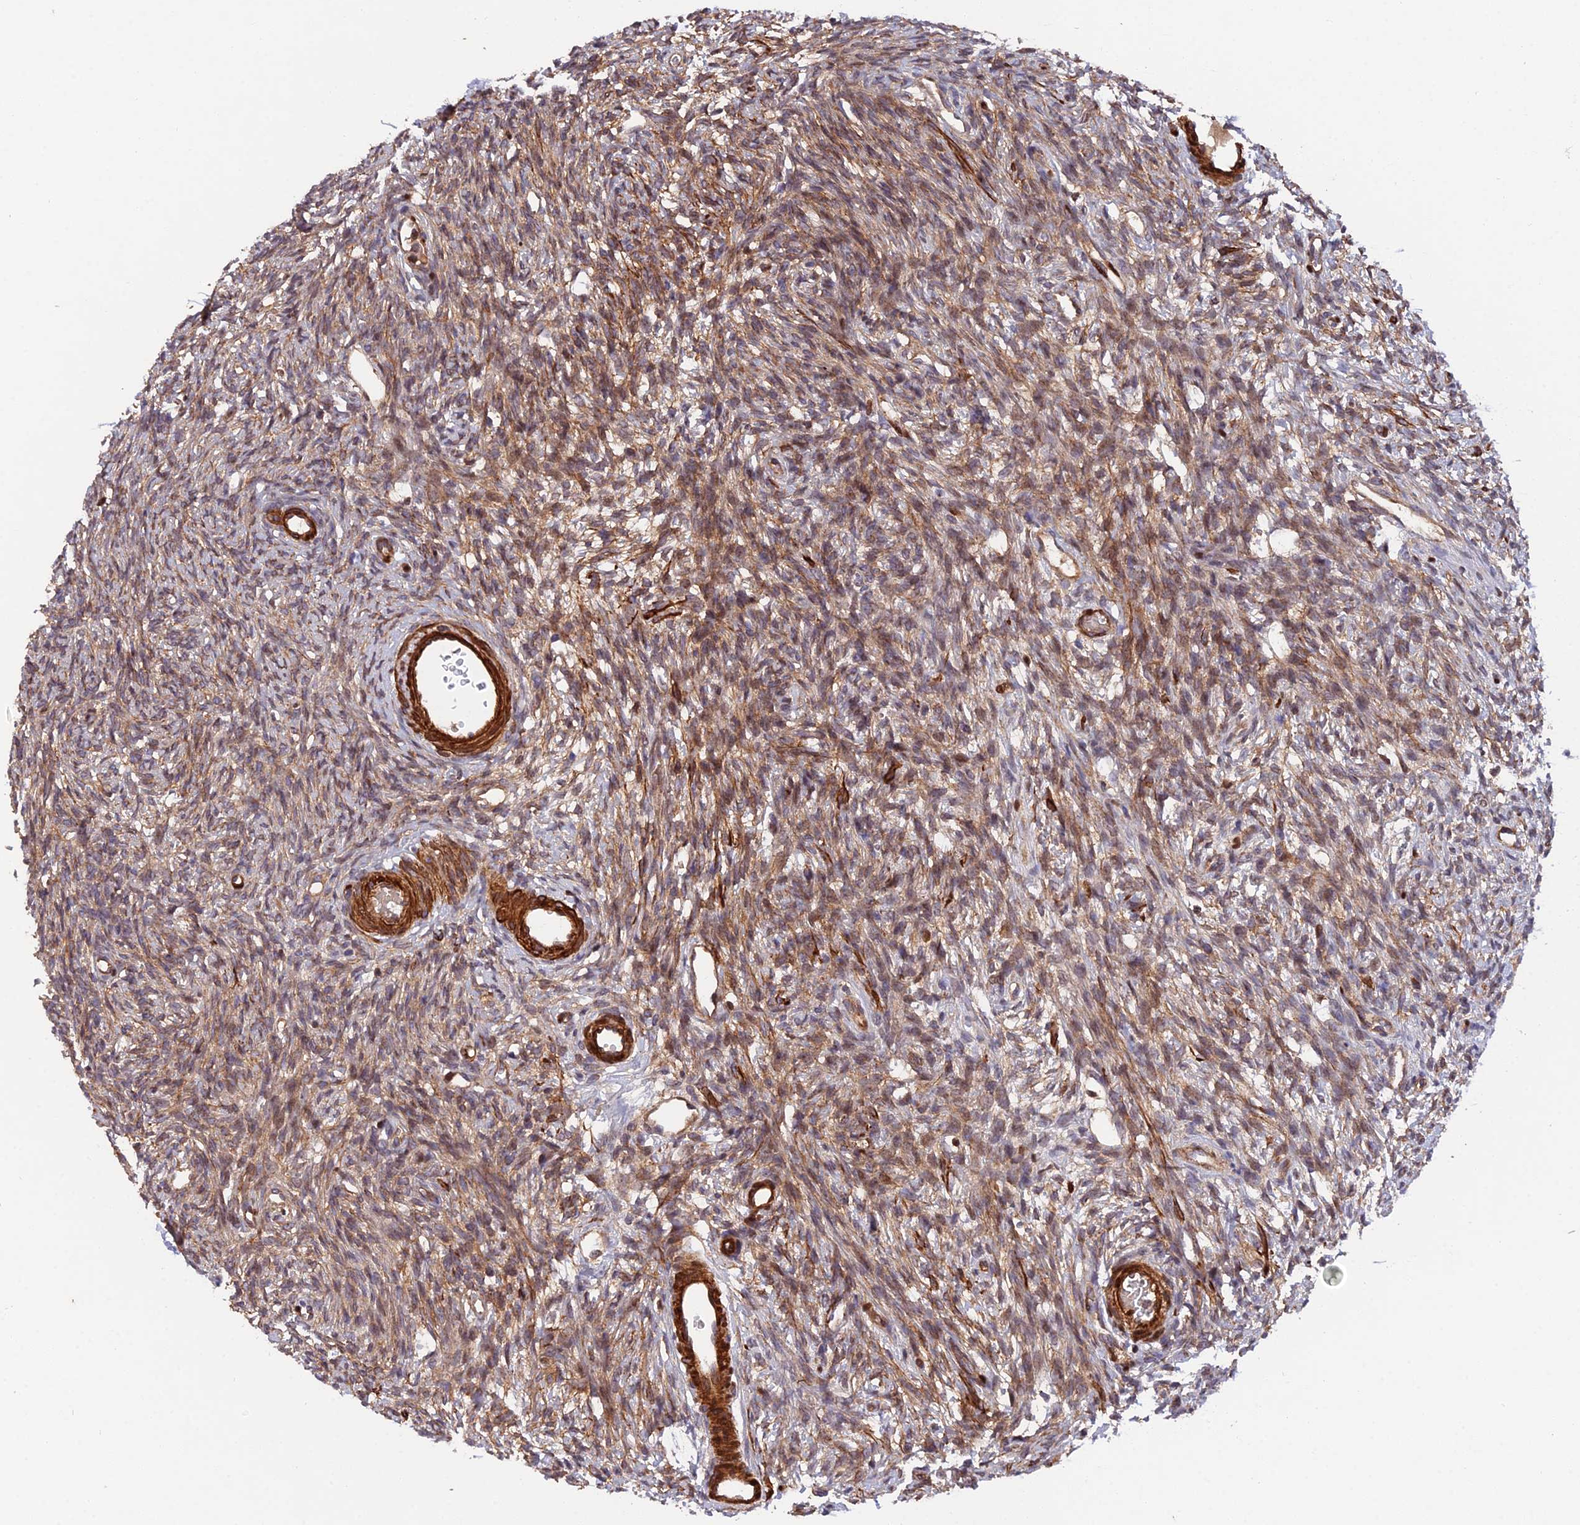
{"staining": {"intensity": "moderate", "quantity": "25%-75%", "location": "cytoplasmic/membranous"}, "tissue": "ovary", "cell_type": "Ovarian stroma cells", "image_type": "normal", "snomed": [{"axis": "morphology", "description": "Normal tissue, NOS"}, {"axis": "topography", "description": "Ovary"}], "caption": "Moderate cytoplasmic/membranous expression is present in about 25%-75% of ovarian stroma cells in benign ovary. Using DAB (3,3'-diaminobenzidine) (brown) and hematoxylin (blue) stains, captured at high magnification using brightfield microscopy.", "gene": "RALGAPA2", "patient": {"sex": "female", "age": 33}}